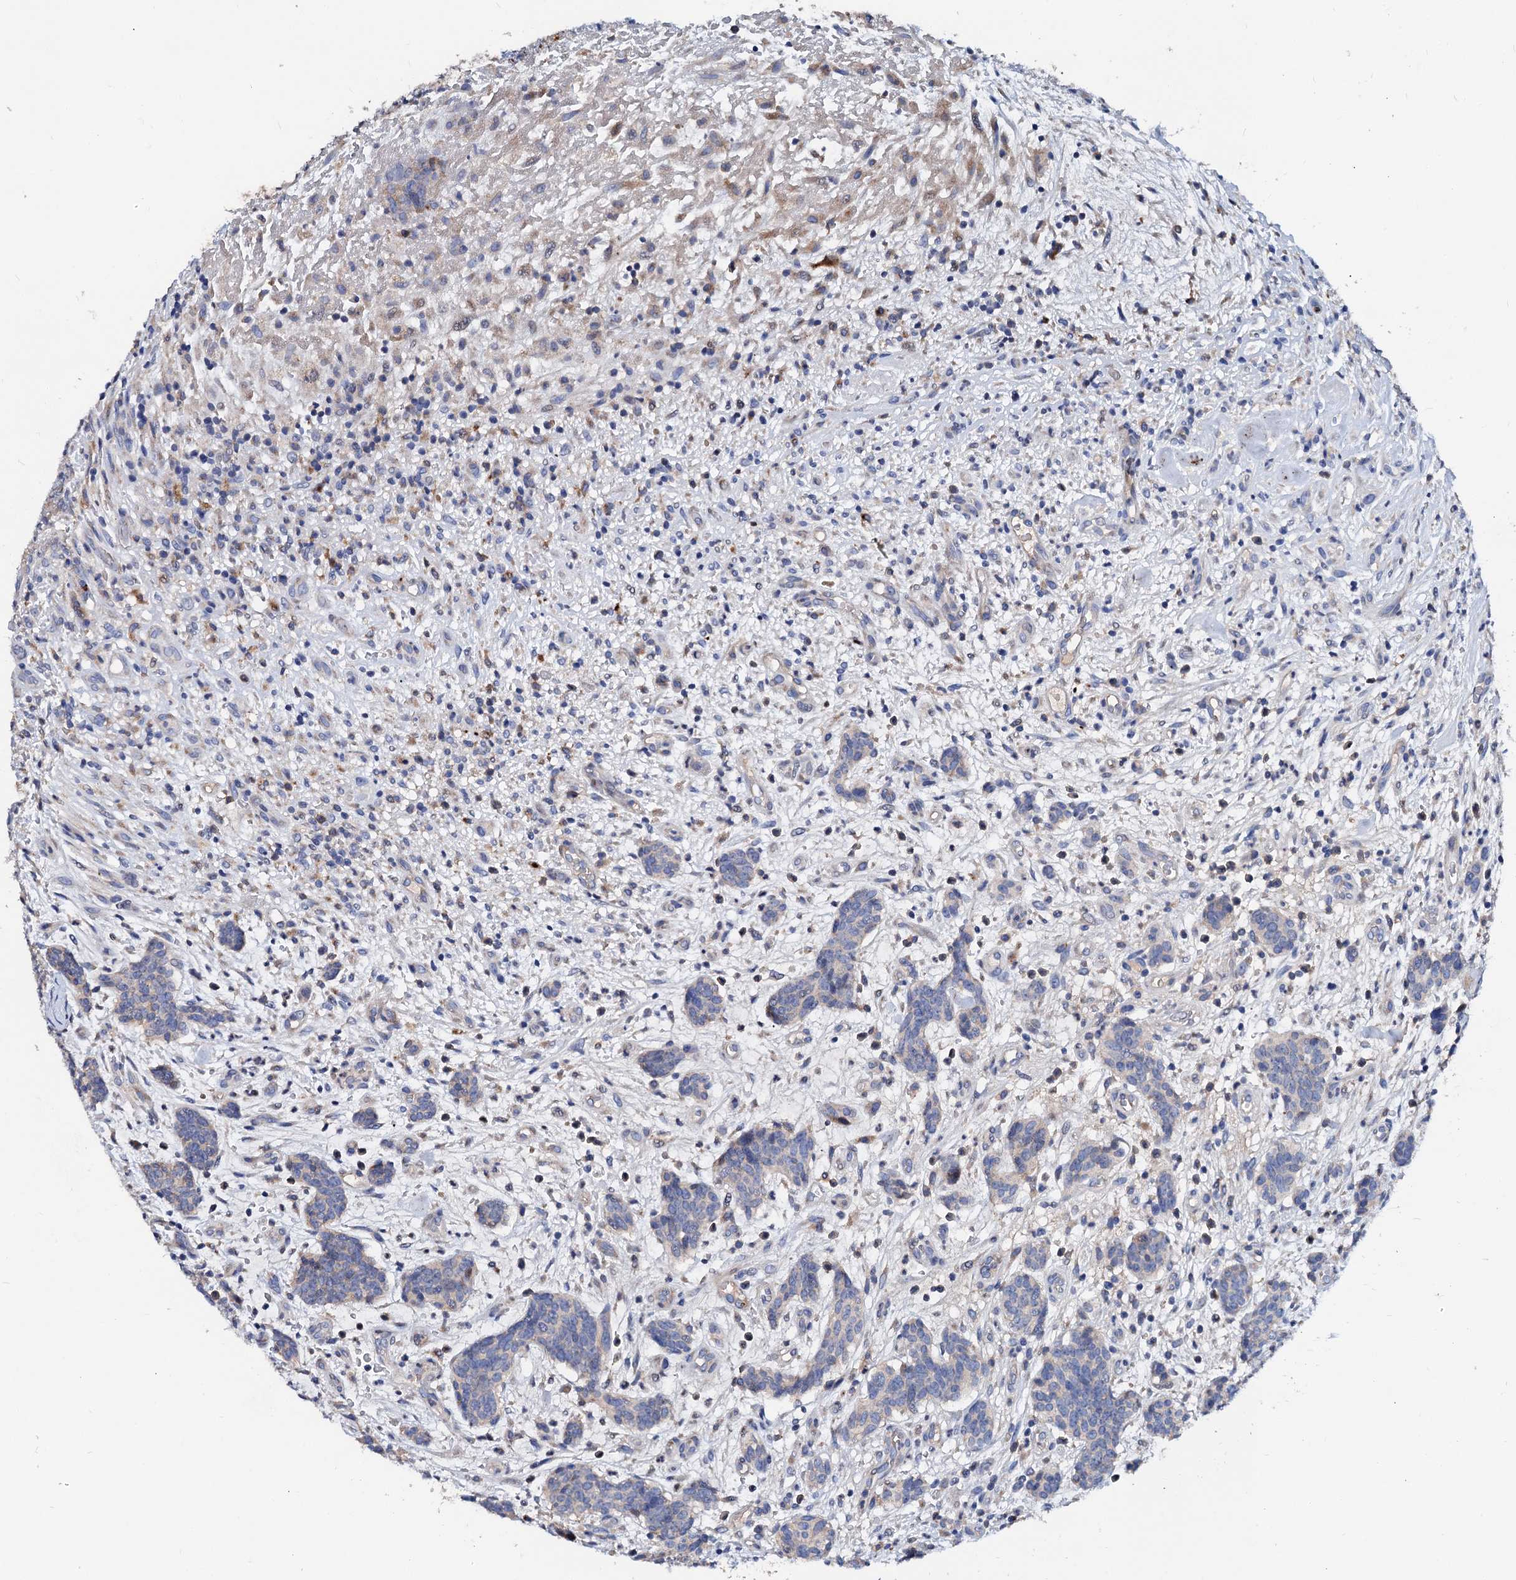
{"staining": {"intensity": "negative", "quantity": "none", "location": "none"}, "tissue": "carcinoid", "cell_type": "Tumor cells", "image_type": "cancer", "snomed": [{"axis": "morphology", "description": "Carcinoid, malignant, NOS"}, {"axis": "topography", "description": "Lung"}], "caption": "DAB immunohistochemical staining of carcinoid reveals no significant positivity in tumor cells.", "gene": "SLC10A7", "patient": {"sex": "female", "age": 46}}